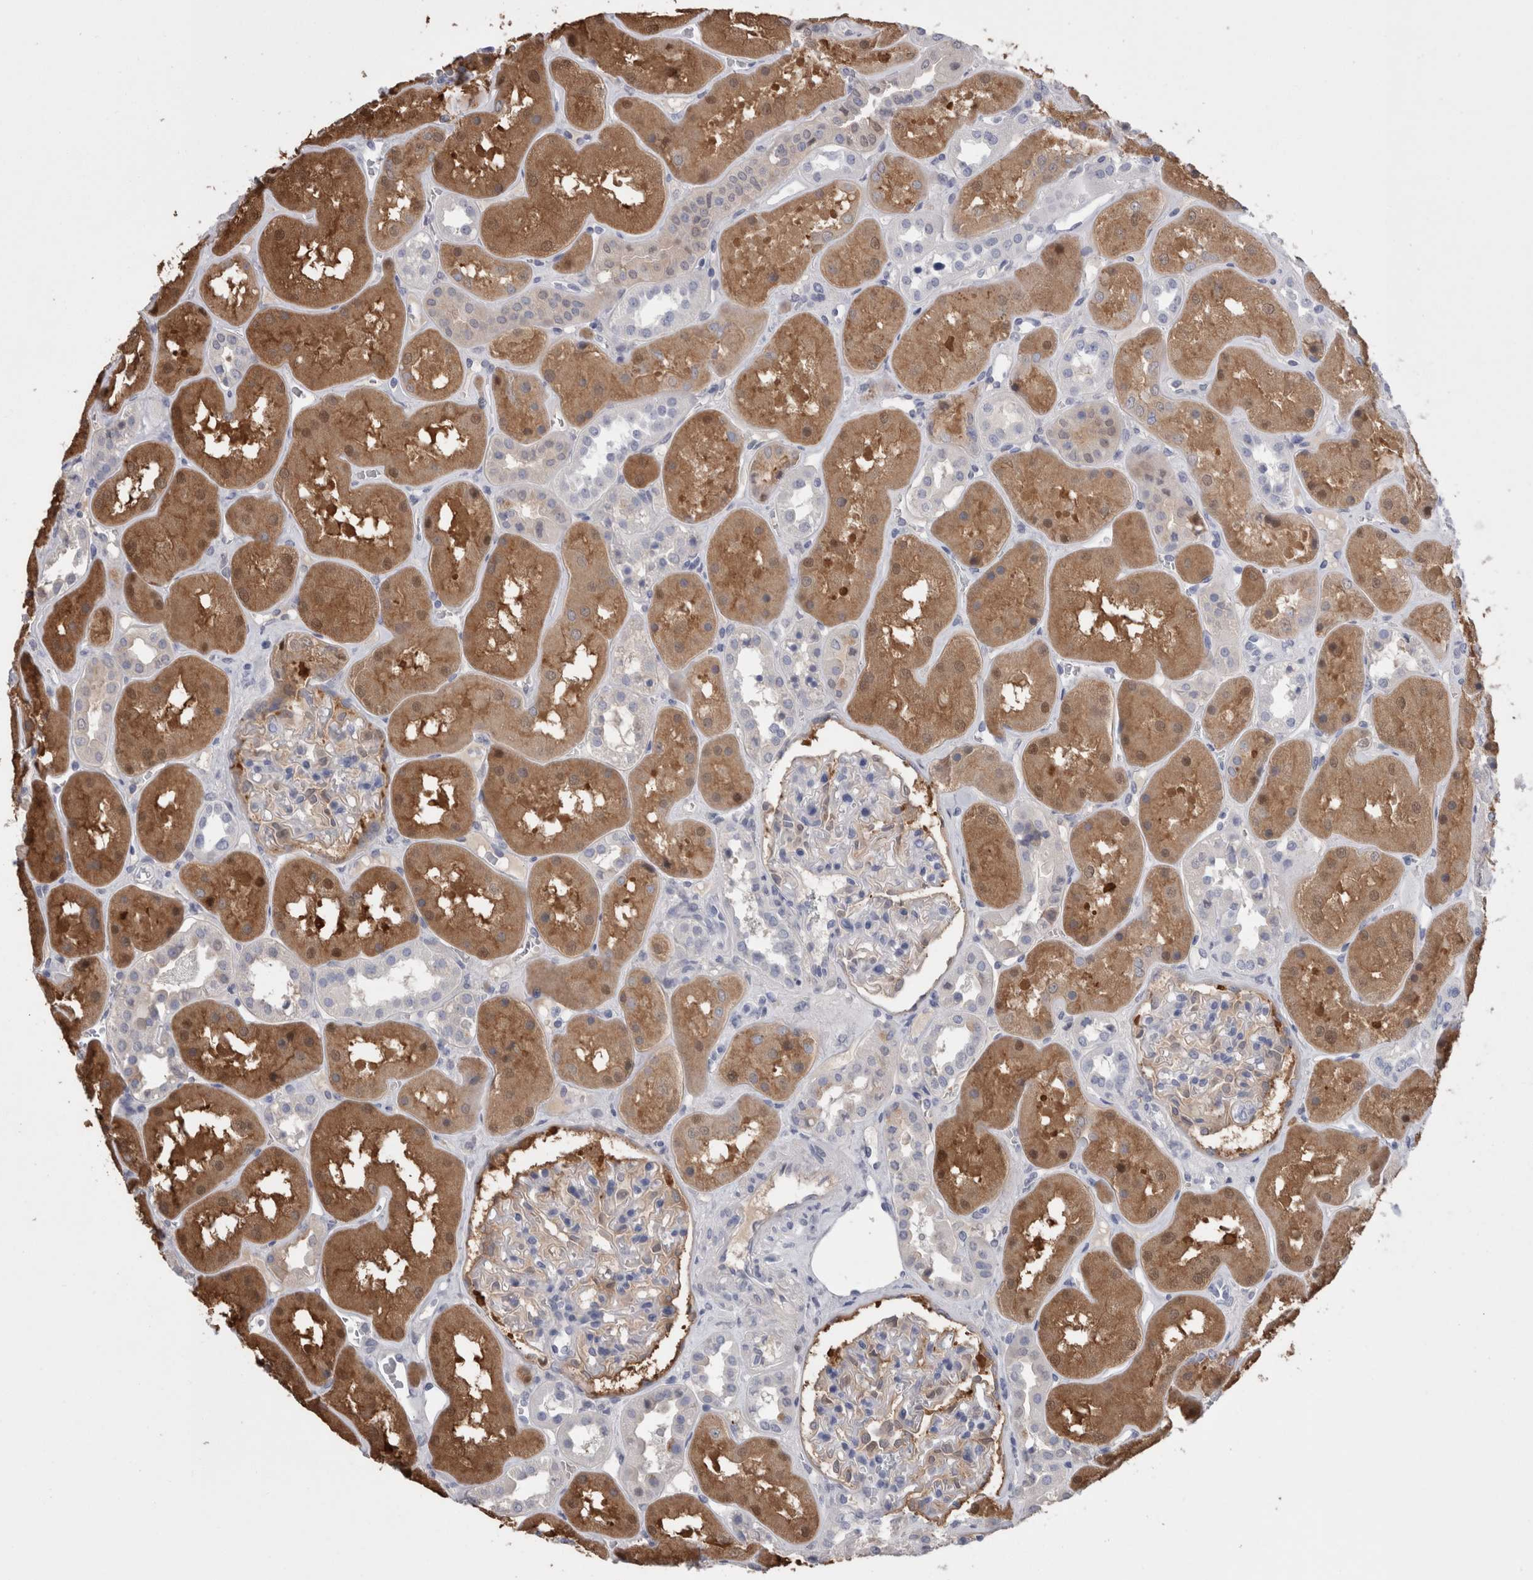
{"staining": {"intensity": "weak", "quantity": "<25%", "location": "cytoplasmic/membranous"}, "tissue": "kidney", "cell_type": "Cells in glomeruli", "image_type": "normal", "snomed": [{"axis": "morphology", "description": "Normal tissue, NOS"}, {"axis": "topography", "description": "Kidney"}], "caption": "A high-resolution photomicrograph shows immunohistochemistry (IHC) staining of unremarkable kidney, which demonstrates no significant expression in cells in glomeruli.", "gene": "CA8", "patient": {"sex": "male", "age": 70}}